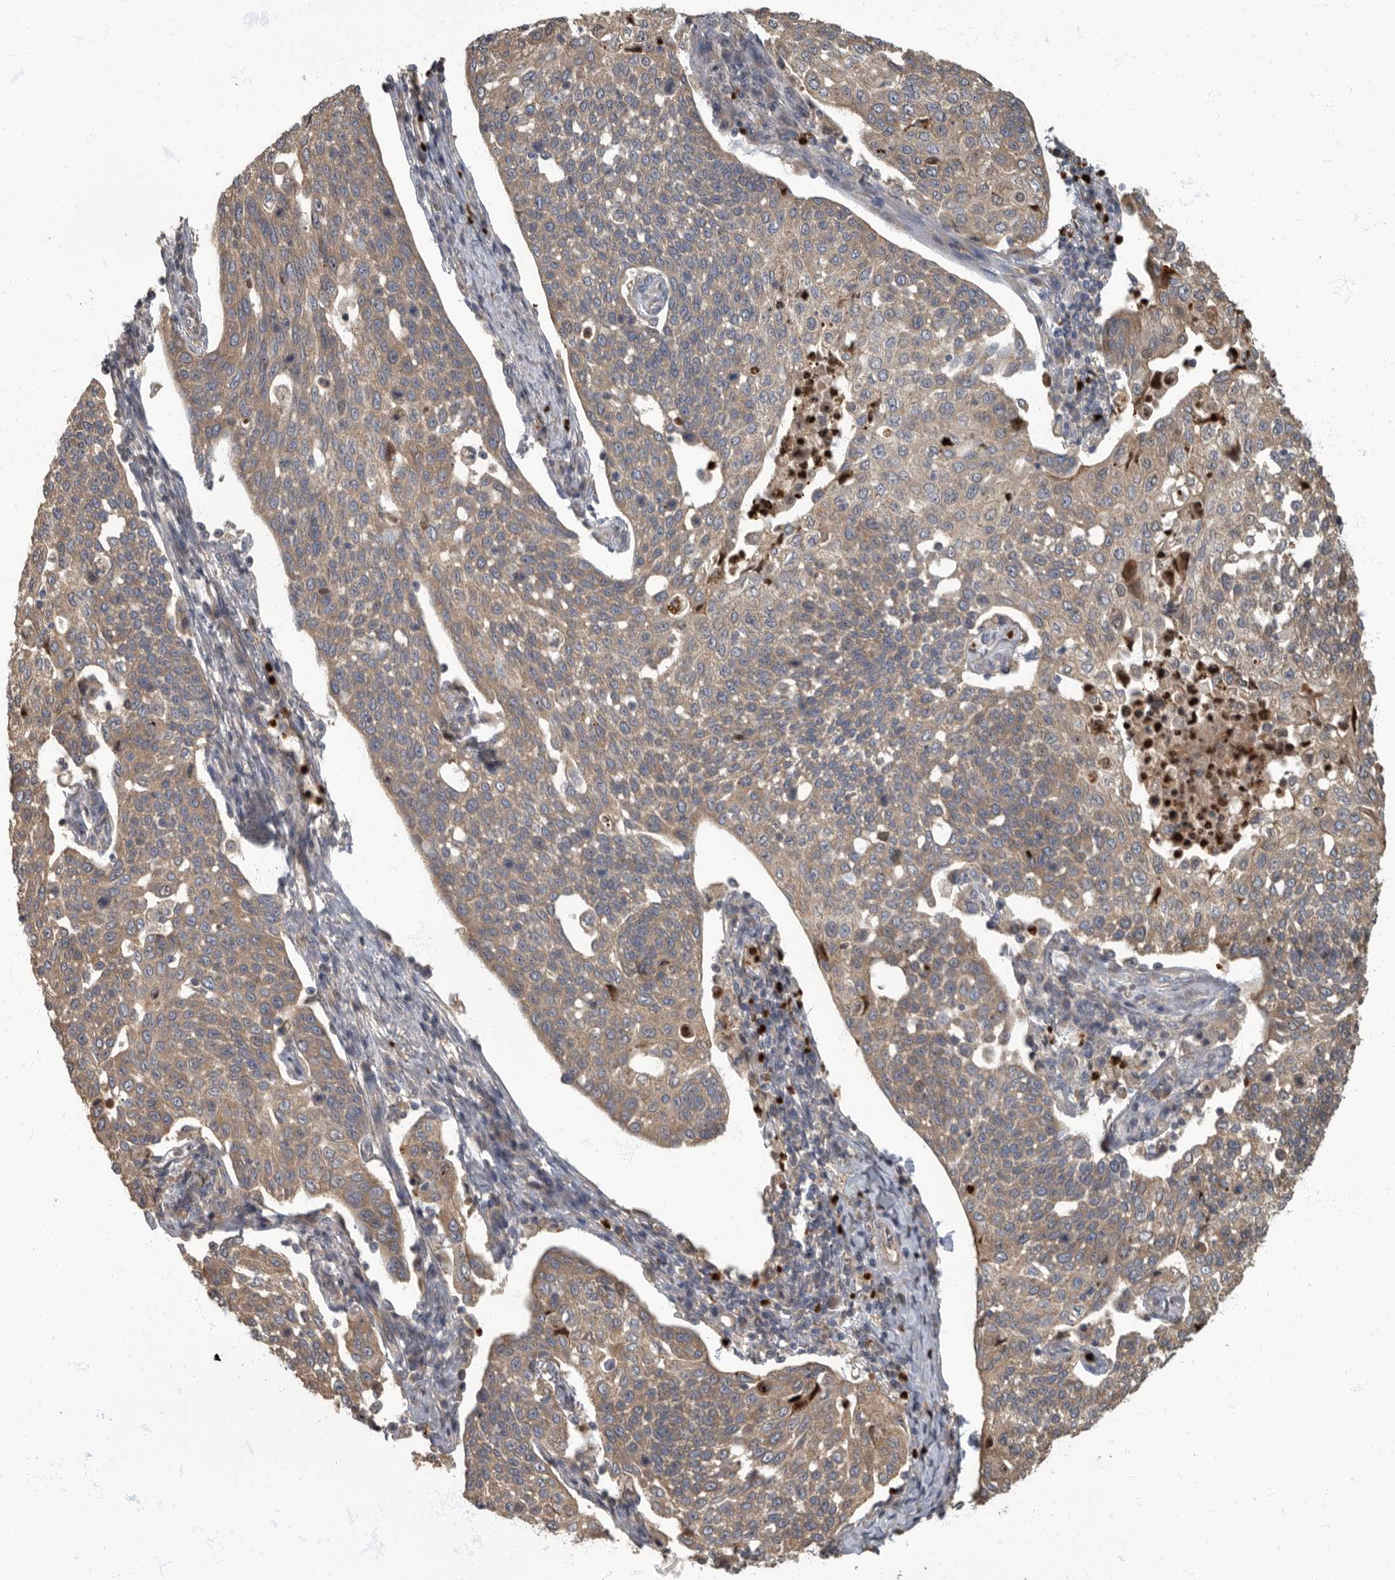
{"staining": {"intensity": "weak", "quantity": ">75%", "location": "cytoplasmic/membranous"}, "tissue": "cervical cancer", "cell_type": "Tumor cells", "image_type": "cancer", "snomed": [{"axis": "morphology", "description": "Squamous cell carcinoma, NOS"}, {"axis": "topography", "description": "Cervix"}], "caption": "The photomicrograph exhibits a brown stain indicating the presence of a protein in the cytoplasmic/membranous of tumor cells in cervical cancer (squamous cell carcinoma).", "gene": "DAAM1", "patient": {"sex": "female", "age": 34}}